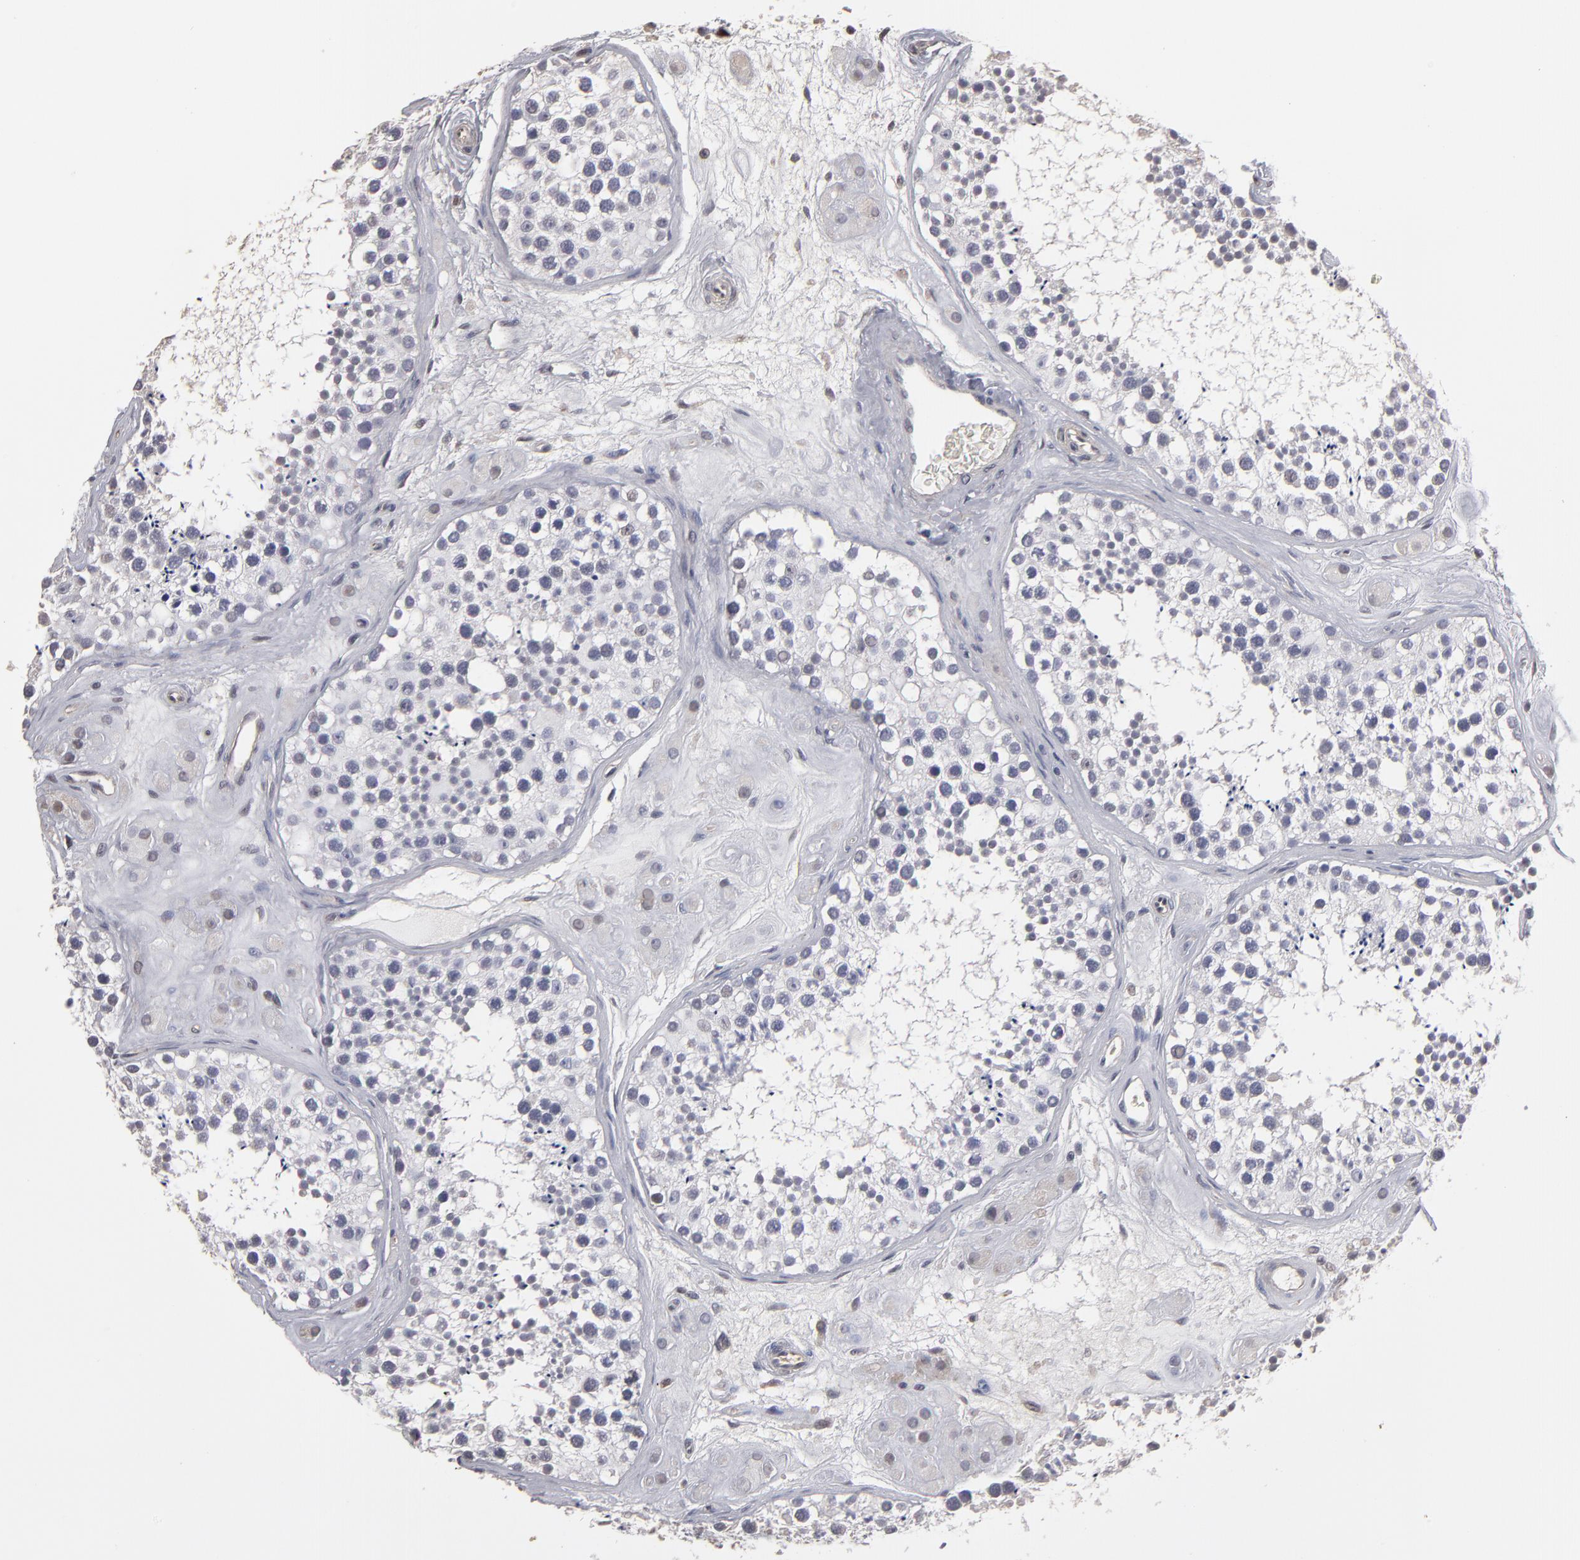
{"staining": {"intensity": "negative", "quantity": "none", "location": "none"}, "tissue": "testis", "cell_type": "Cells in seminiferous ducts", "image_type": "normal", "snomed": [{"axis": "morphology", "description": "Normal tissue, NOS"}, {"axis": "topography", "description": "Testis"}], "caption": "High power microscopy histopathology image of an immunohistochemistry micrograph of normal testis, revealing no significant expression in cells in seminiferous ducts.", "gene": "RO60", "patient": {"sex": "male", "age": 38}}